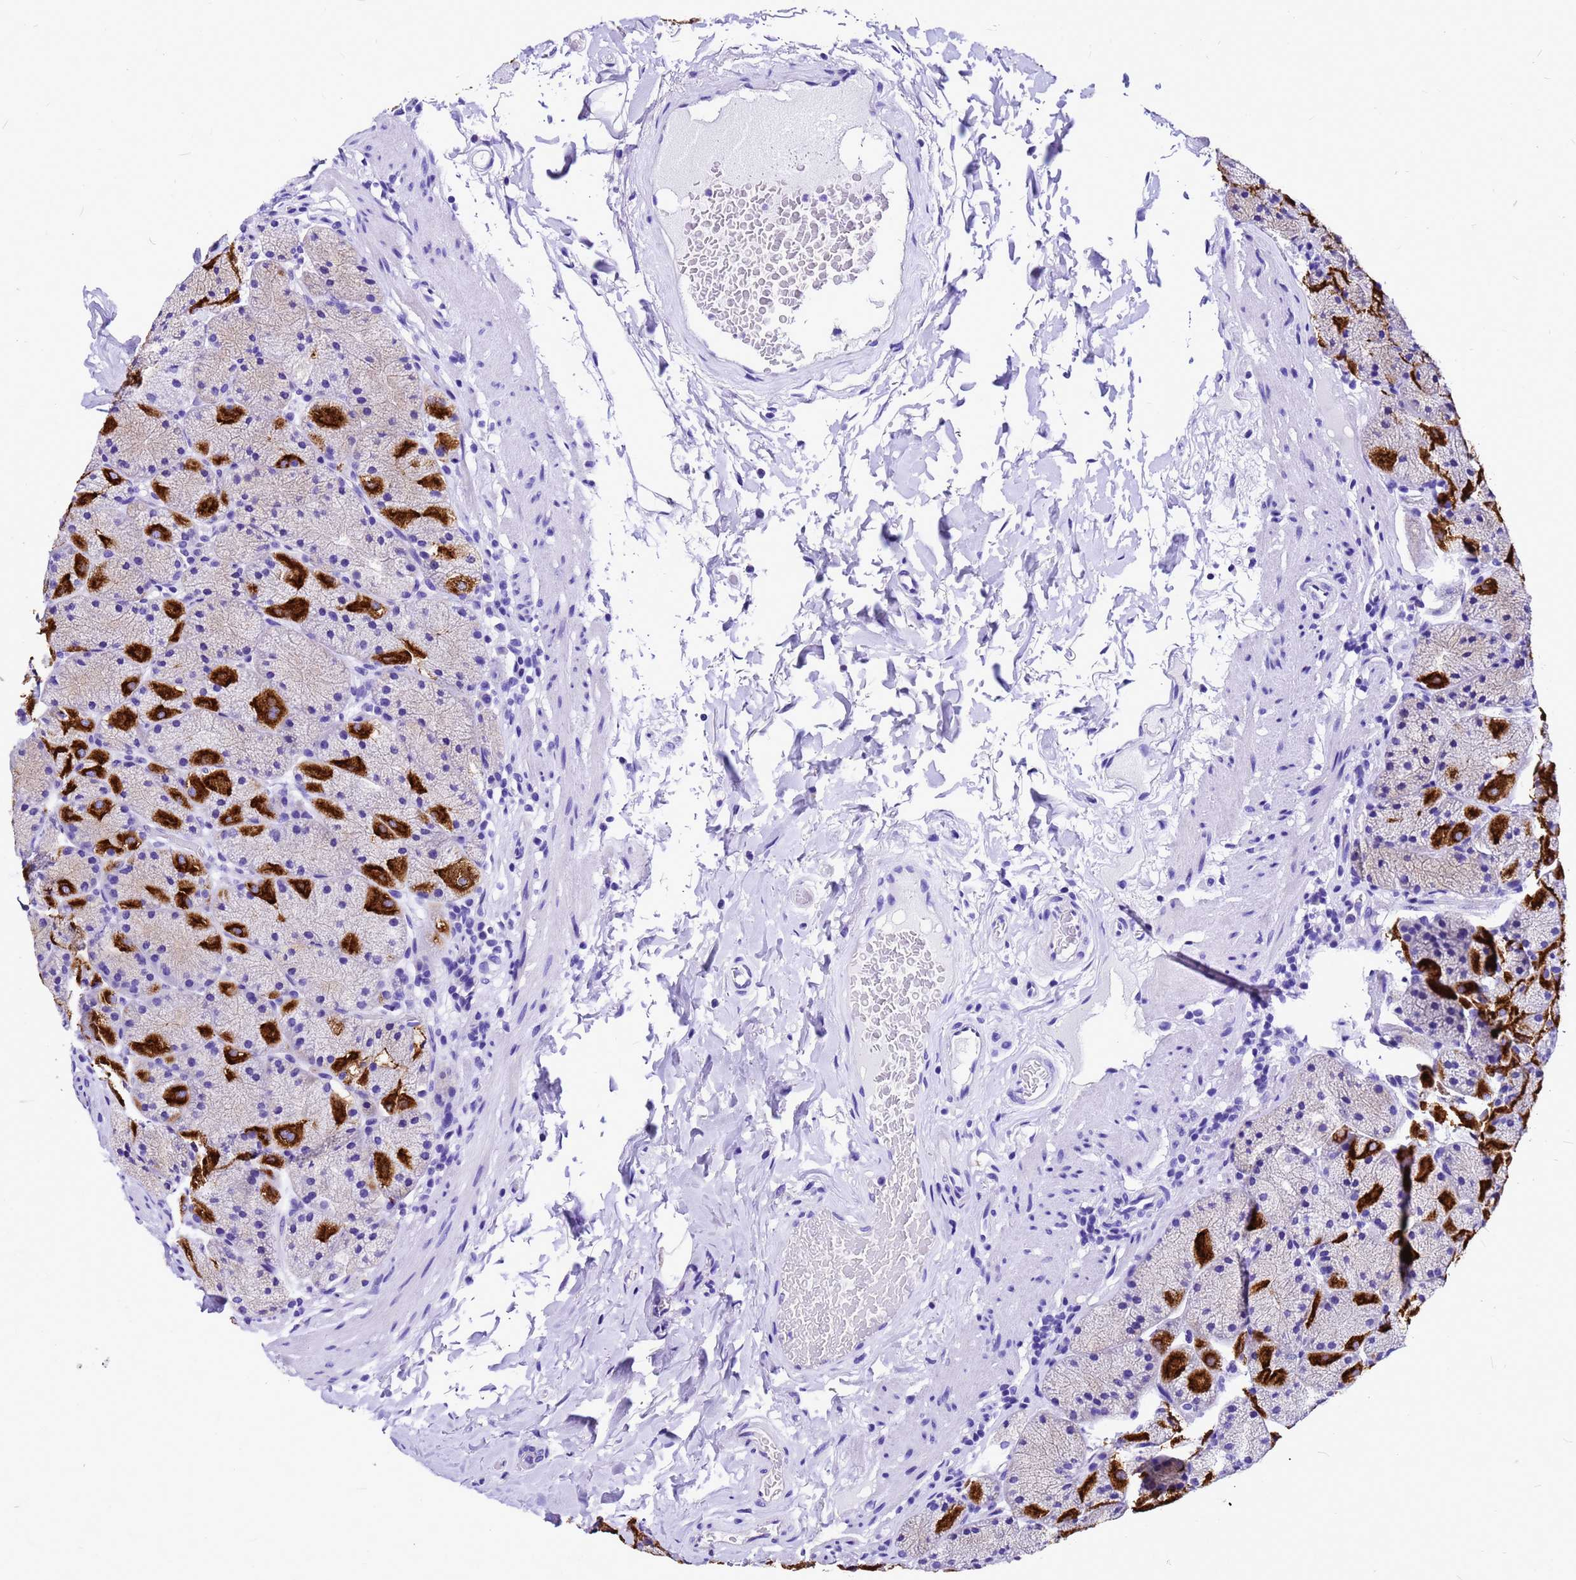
{"staining": {"intensity": "strong", "quantity": "<25%", "location": "cytoplasmic/membranous"}, "tissue": "stomach", "cell_type": "Glandular cells", "image_type": "normal", "snomed": [{"axis": "morphology", "description": "Normal tissue, NOS"}, {"axis": "topography", "description": "Stomach, upper"}, {"axis": "topography", "description": "Stomach, lower"}], "caption": "Immunohistochemistry (IHC) micrograph of normal stomach: human stomach stained using IHC demonstrates medium levels of strong protein expression localized specifically in the cytoplasmic/membranous of glandular cells, appearing as a cytoplasmic/membranous brown color.", "gene": "HERC4", "patient": {"sex": "male", "age": 67}}